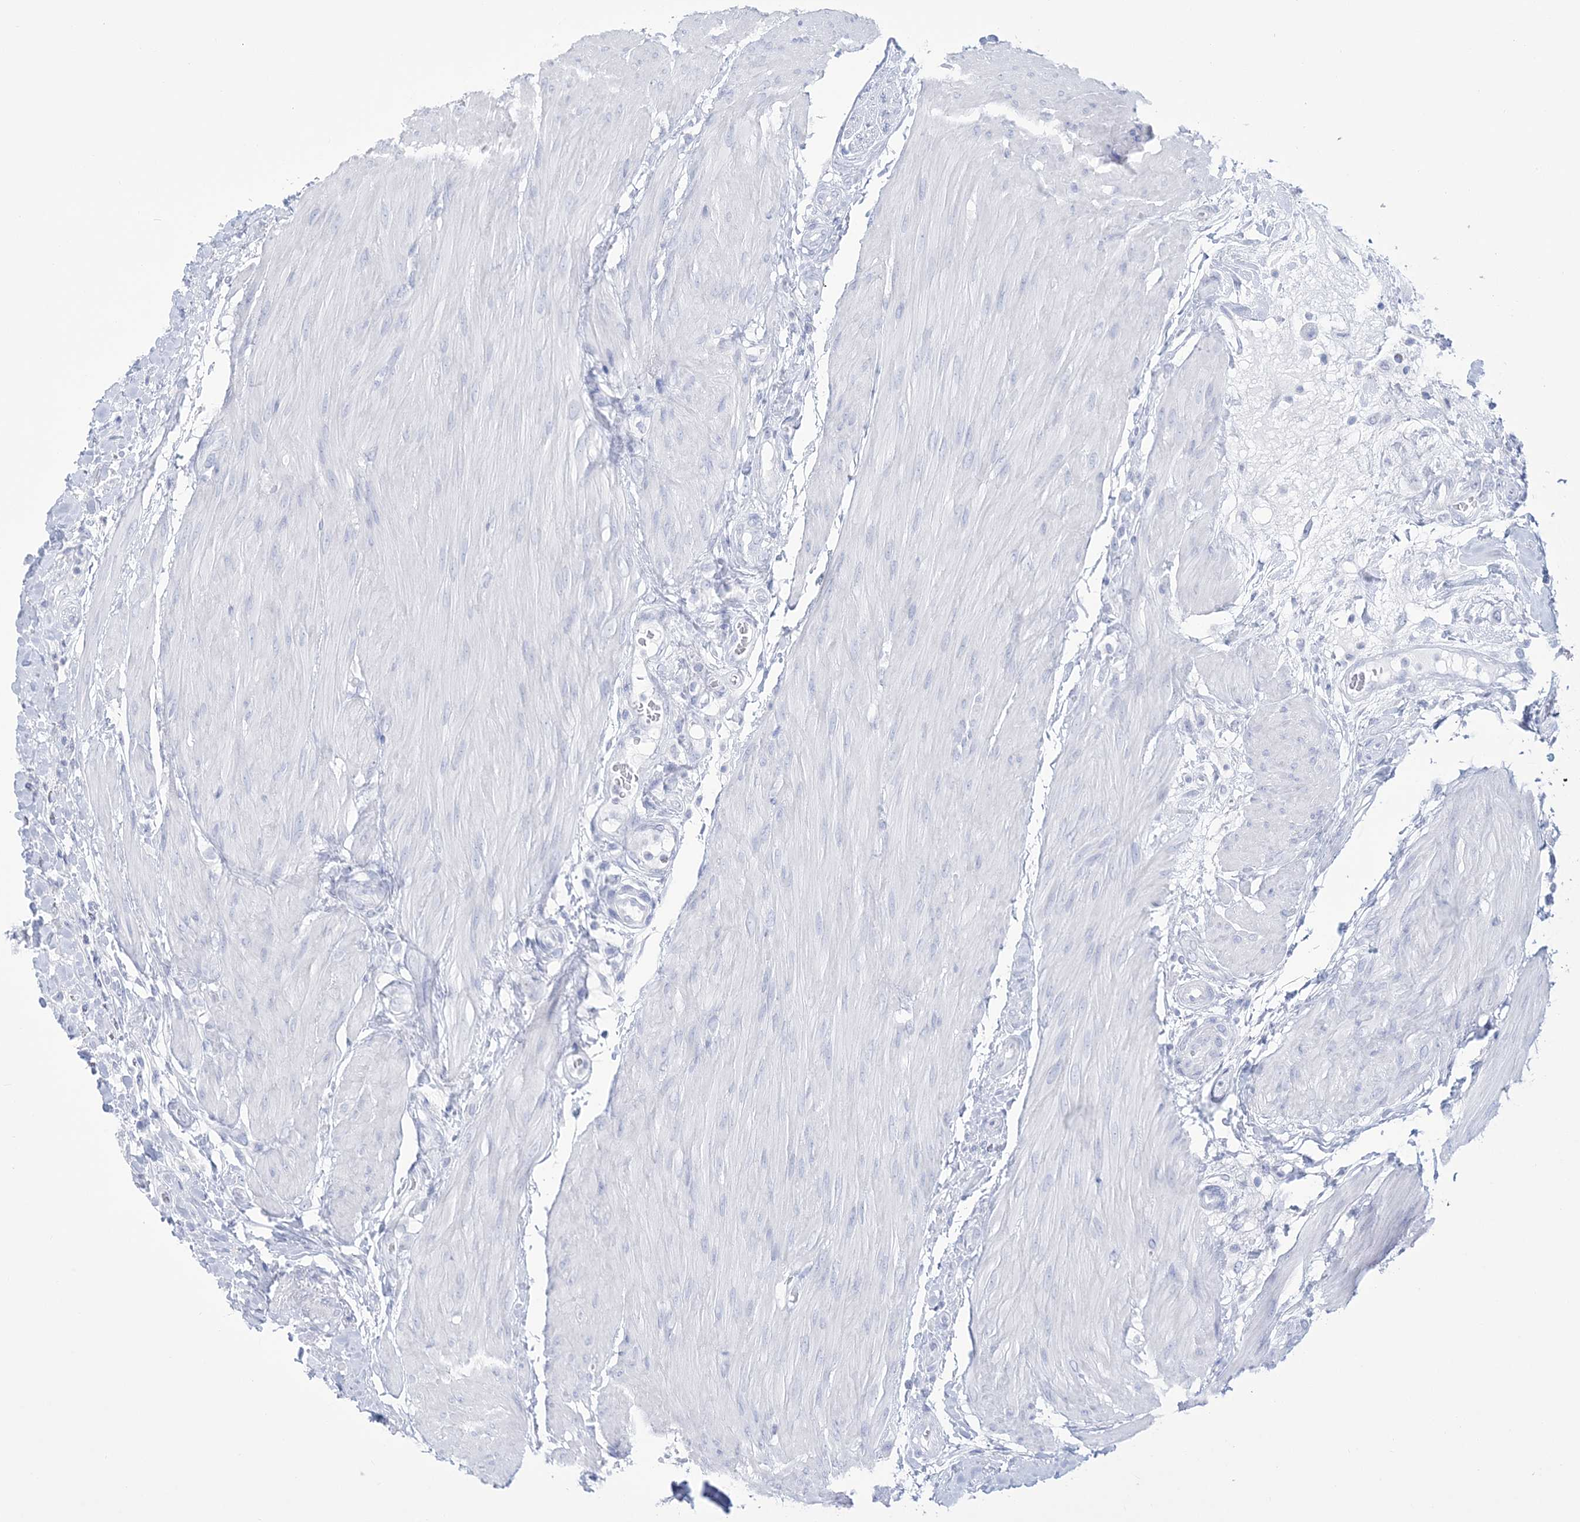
{"staining": {"intensity": "negative", "quantity": "none", "location": "none"}, "tissue": "urothelial cancer", "cell_type": "Tumor cells", "image_type": "cancer", "snomed": [{"axis": "morphology", "description": "Urothelial carcinoma, High grade"}, {"axis": "topography", "description": "Urinary bladder"}], "caption": "Tumor cells are negative for protein expression in human urothelial cancer.", "gene": "RBP2", "patient": {"sex": "male", "age": 50}}